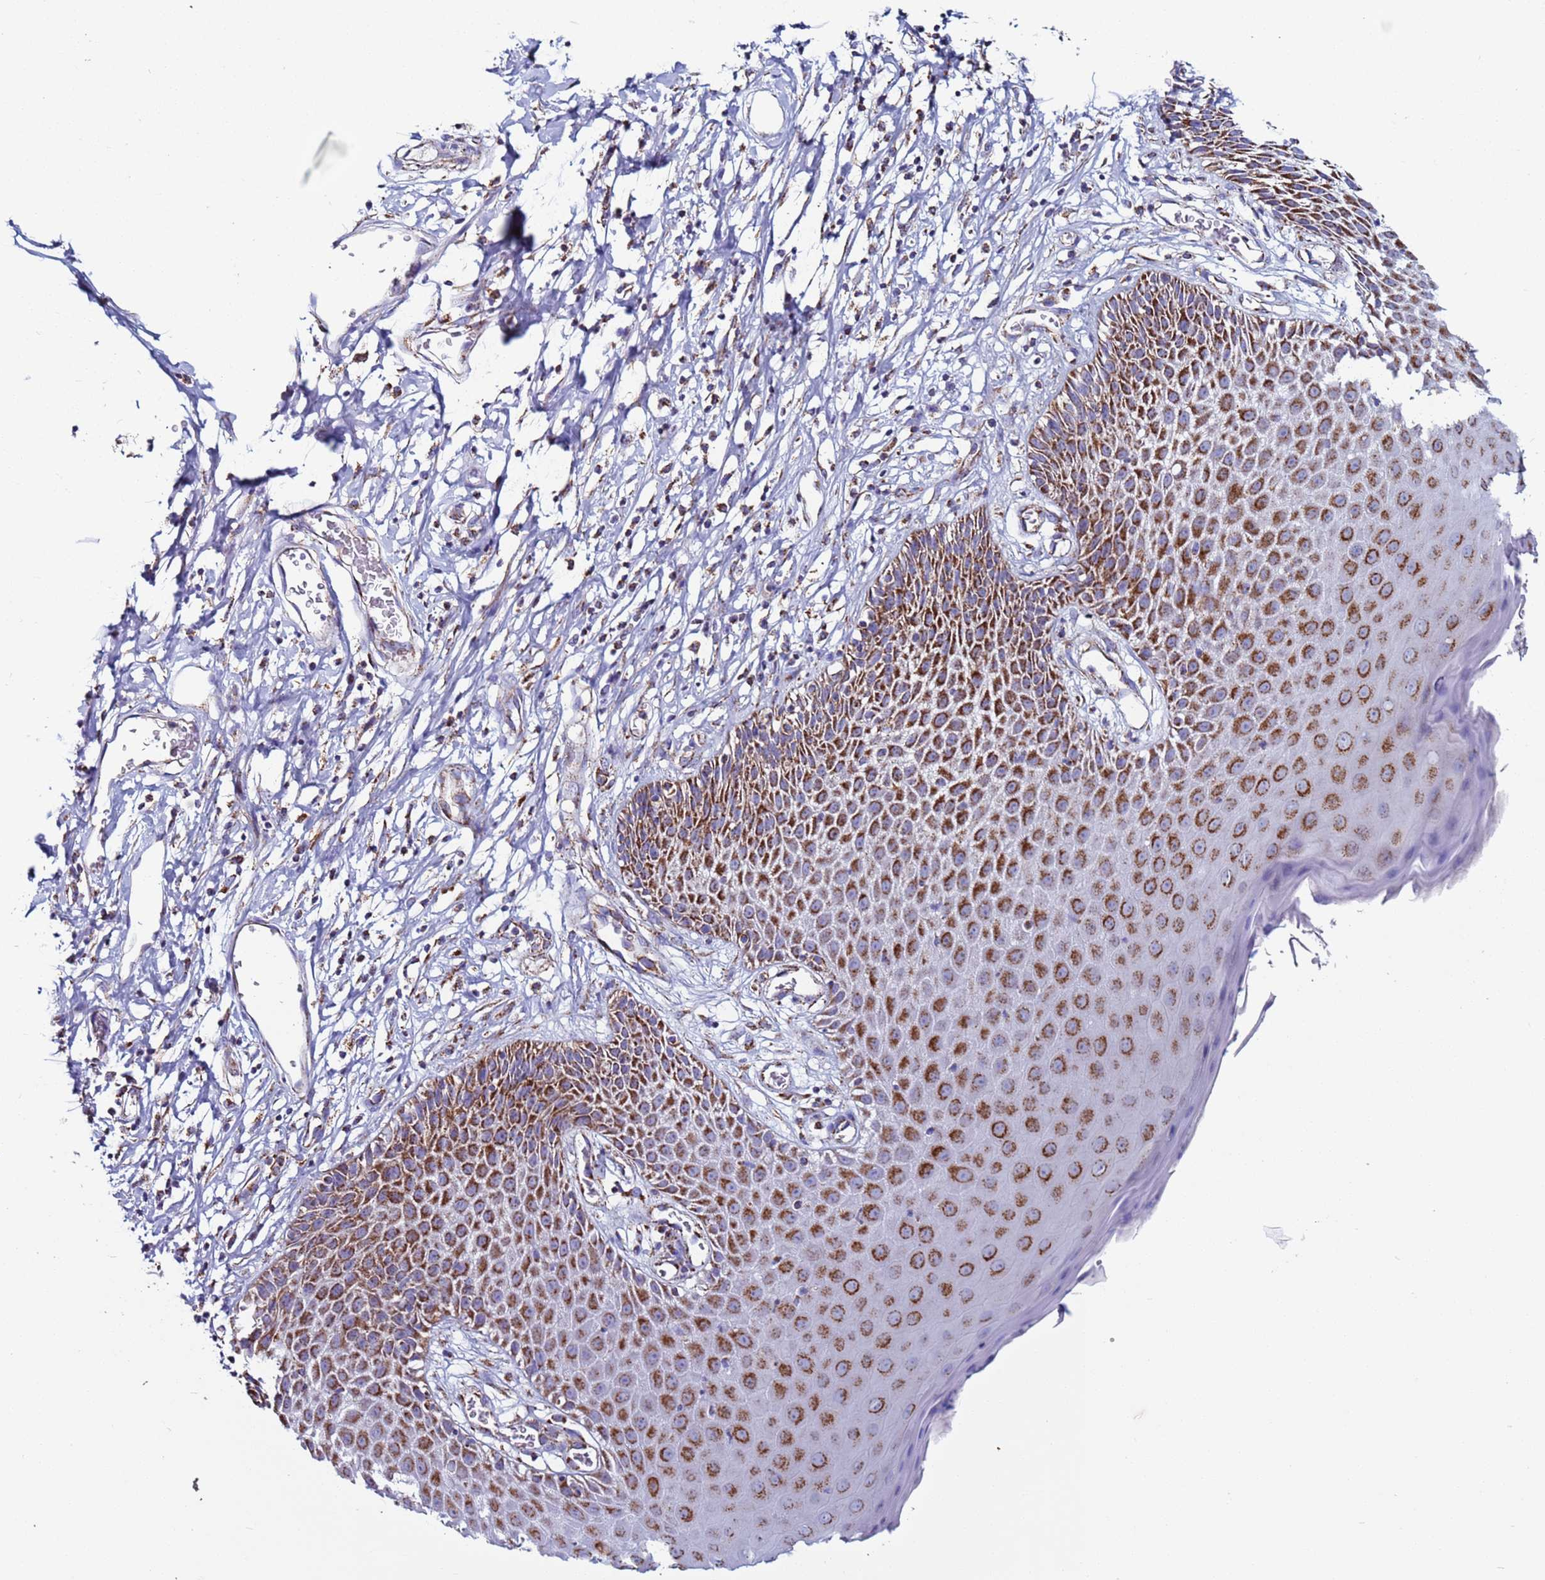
{"staining": {"intensity": "strong", "quantity": ">75%", "location": "cytoplasmic/membranous"}, "tissue": "skin", "cell_type": "Epidermal cells", "image_type": "normal", "snomed": [{"axis": "morphology", "description": "Normal tissue, NOS"}, {"axis": "topography", "description": "Vulva"}], "caption": "Brown immunohistochemical staining in normal skin demonstrates strong cytoplasmic/membranous expression in about >75% of epidermal cells.", "gene": "ZBTB39", "patient": {"sex": "female", "age": 68}}